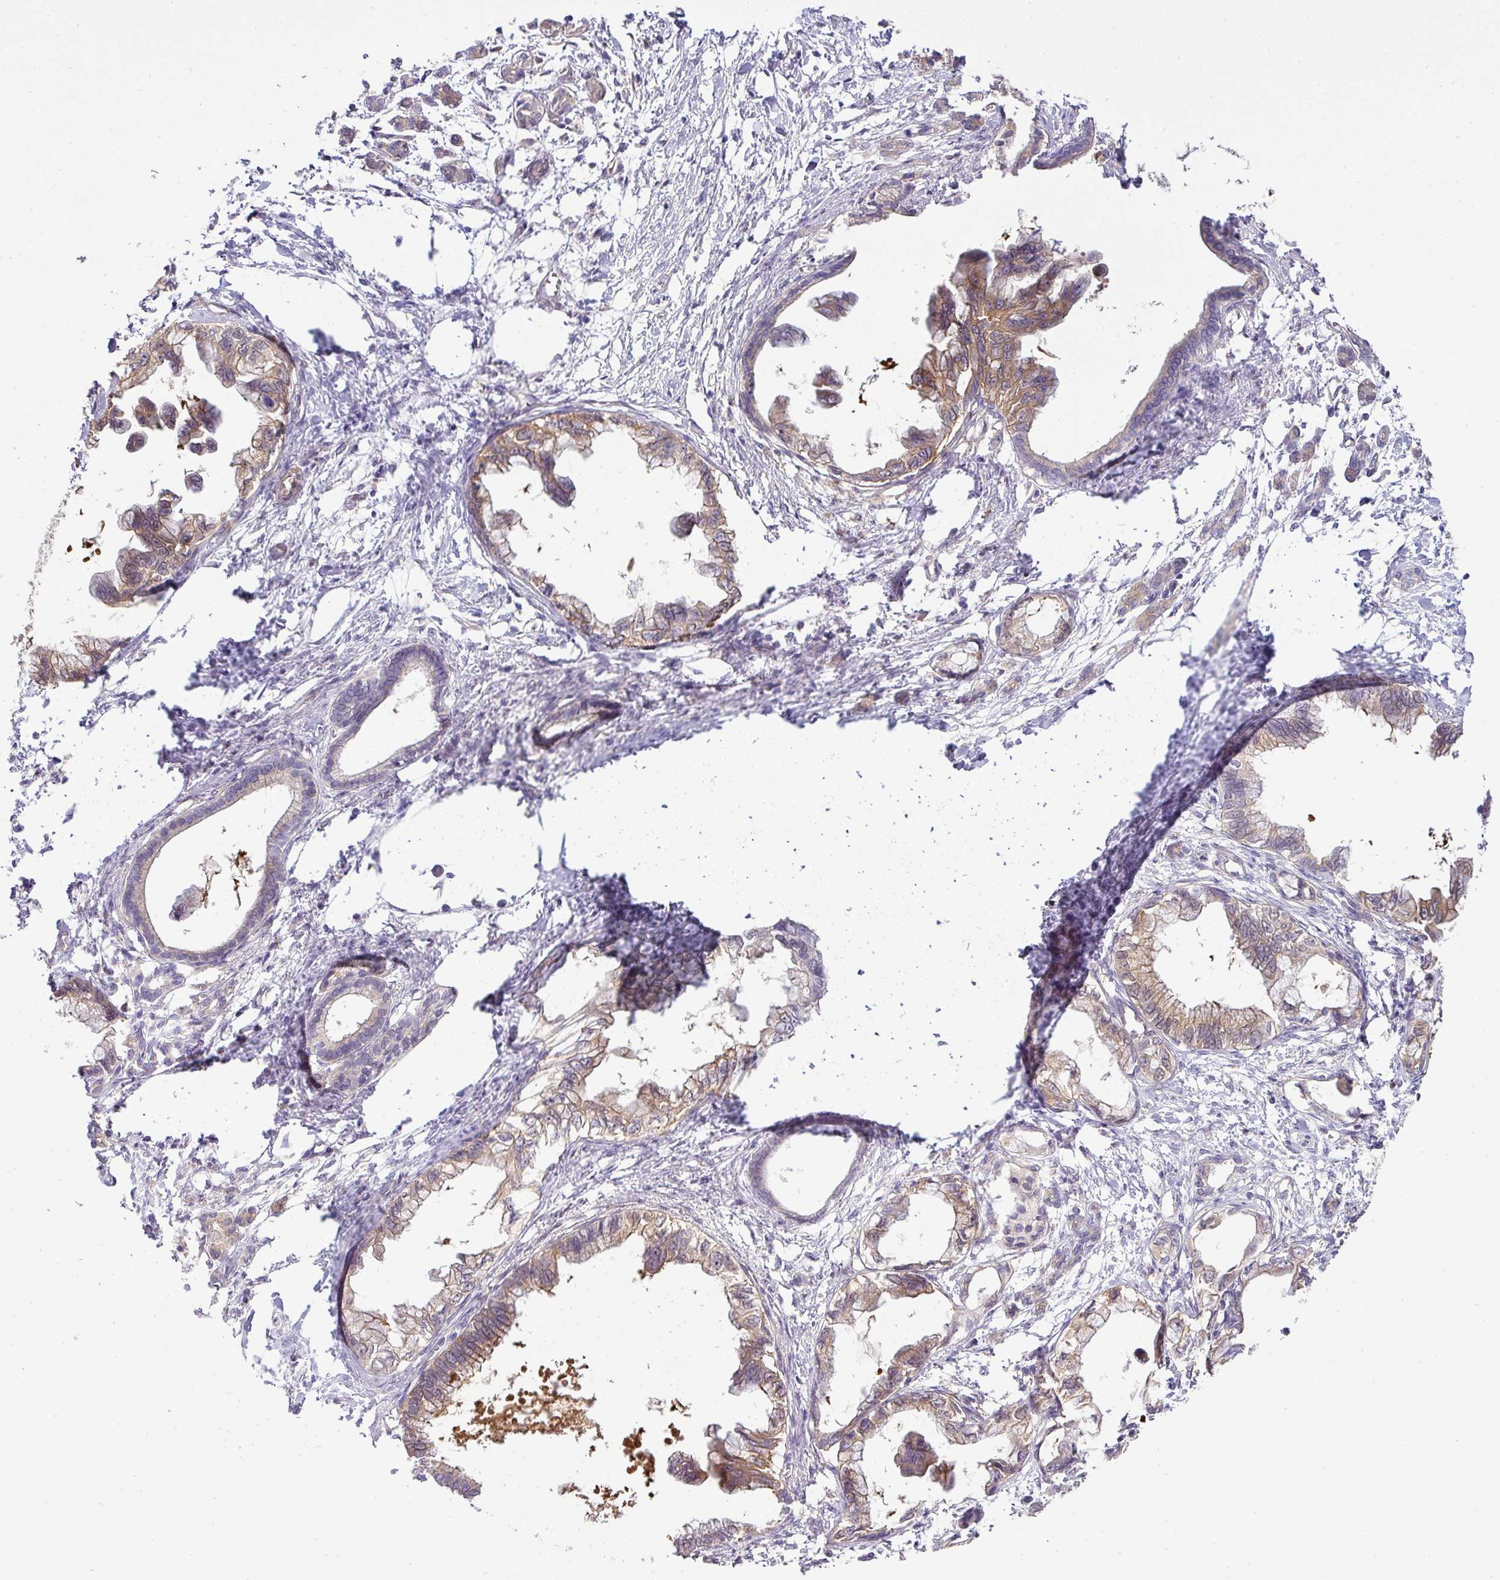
{"staining": {"intensity": "moderate", "quantity": "25%-75%", "location": "cytoplasmic/membranous"}, "tissue": "pancreatic cancer", "cell_type": "Tumor cells", "image_type": "cancer", "snomed": [{"axis": "morphology", "description": "Adenocarcinoma, NOS"}, {"axis": "topography", "description": "Pancreas"}], "caption": "This histopathology image demonstrates immunohistochemistry (IHC) staining of human pancreatic cancer, with medium moderate cytoplasmic/membranous positivity in approximately 25%-75% of tumor cells.", "gene": "TMEM107", "patient": {"sex": "male", "age": 61}}